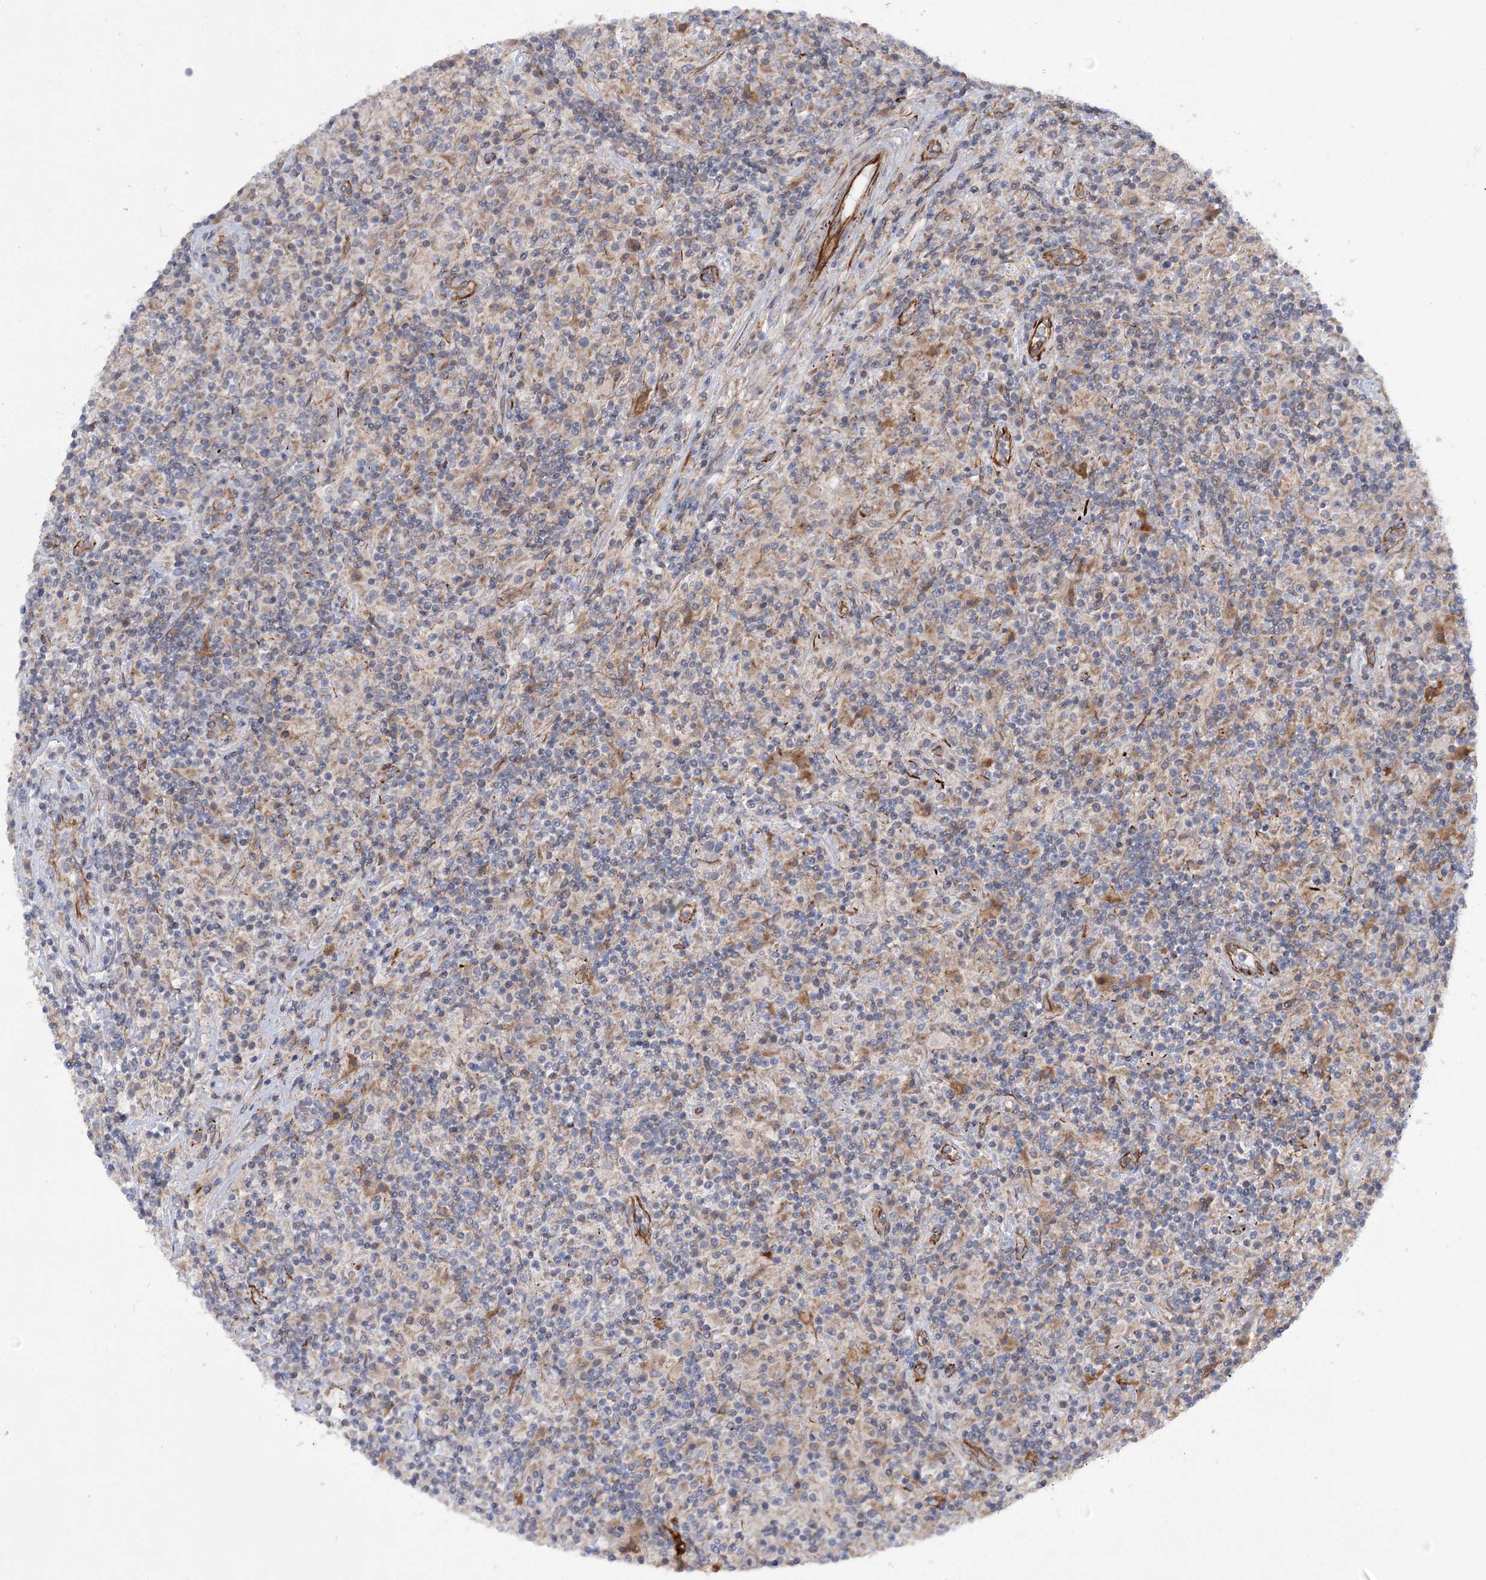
{"staining": {"intensity": "negative", "quantity": "none", "location": "none"}, "tissue": "lymphoma", "cell_type": "Tumor cells", "image_type": "cancer", "snomed": [{"axis": "morphology", "description": "Hodgkin's disease, NOS"}, {"axis": "topography", "description": "Lymph node"}], "caption": "Immunohistochemical staining of Hodgkin's disease shows no significant positivity in tumor cells. (DAB (3,3'-diaminobenzidine) immunohistochemistry (IHC), high magnification).", "gene": "DPEP2", "patient": {"sex": "male", "age": 70}}